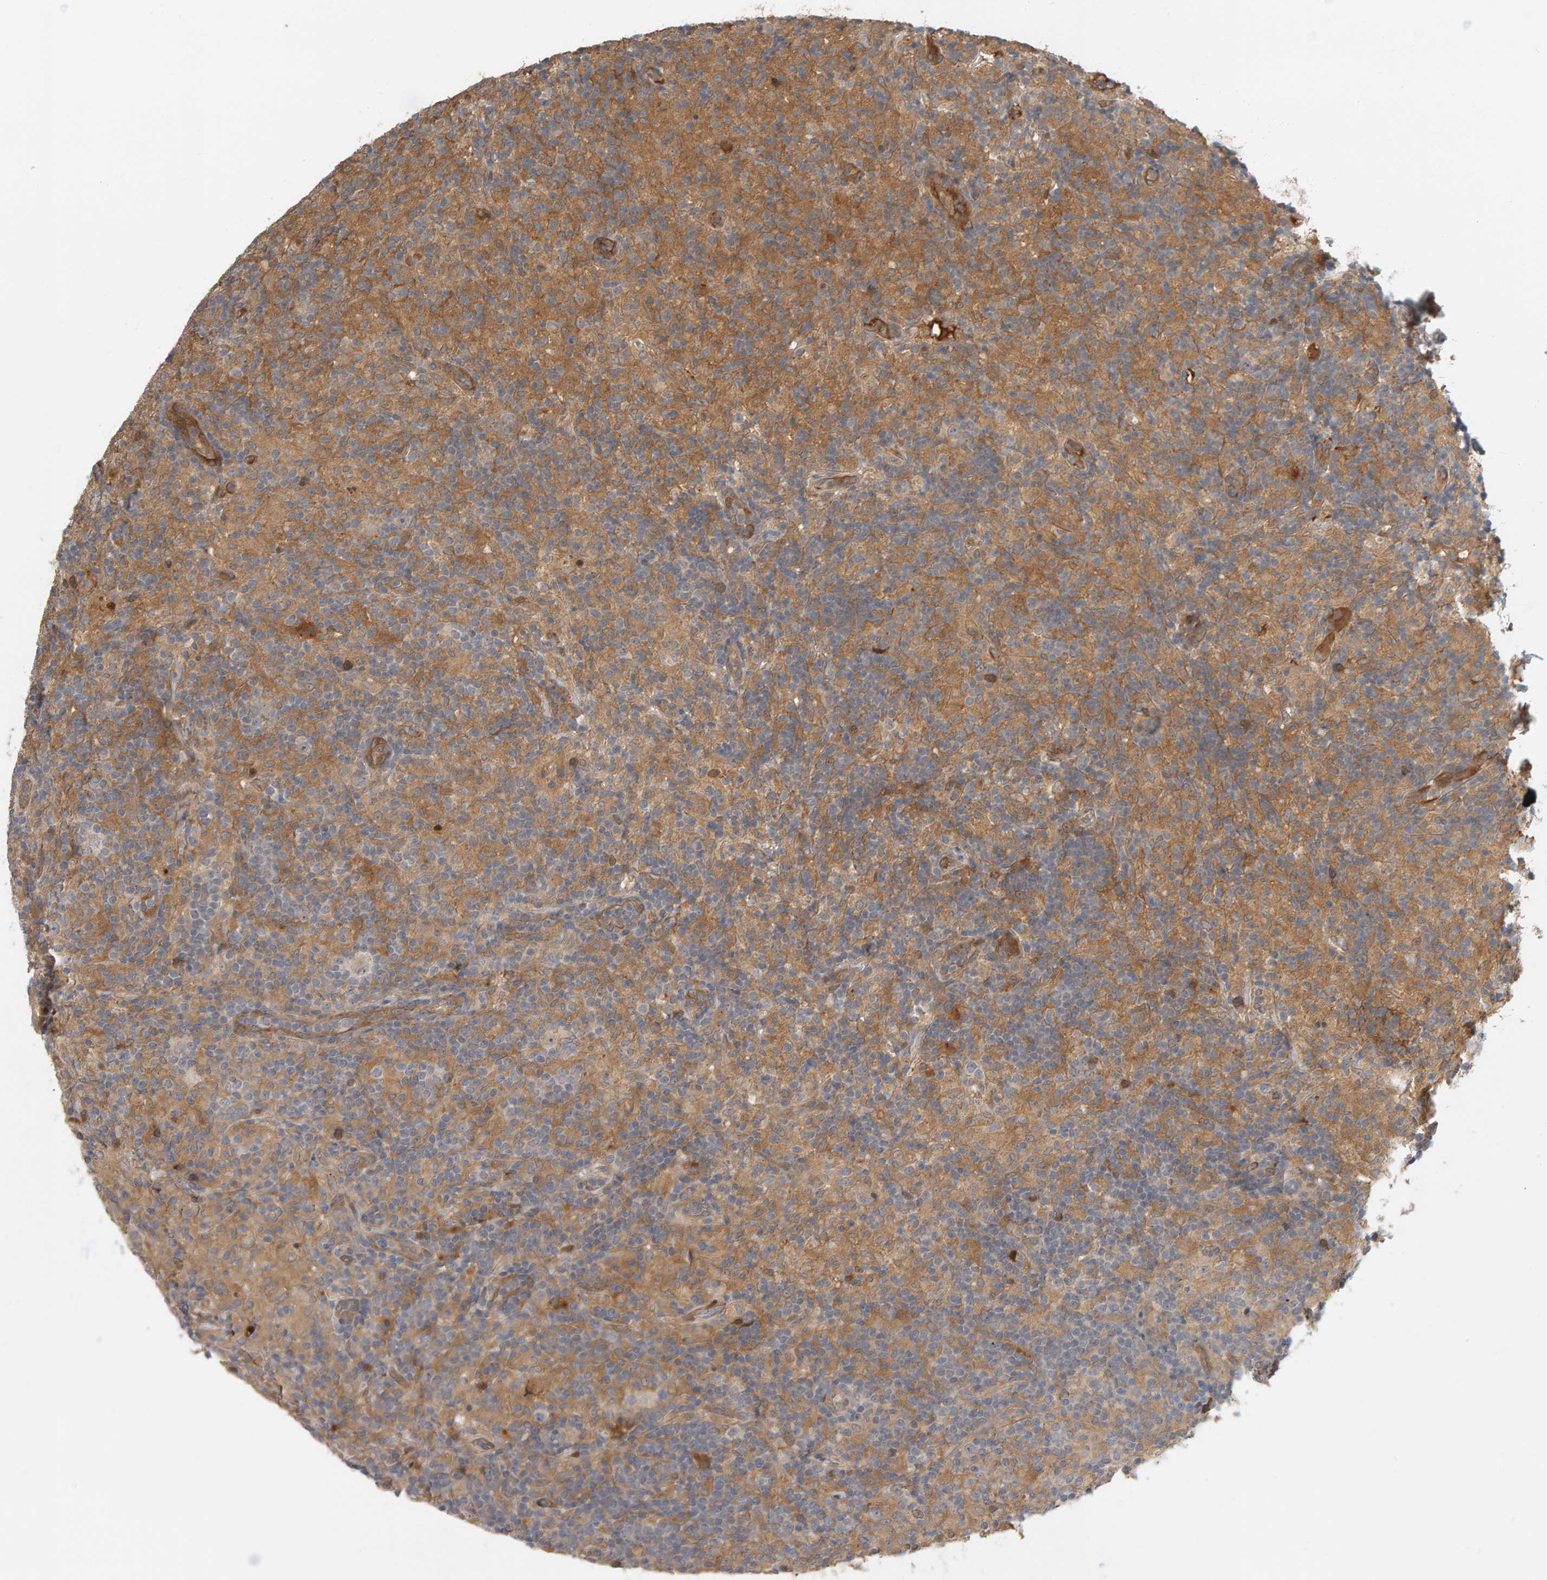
{"staining": {"intensity": "negative", "quantity": "none", "location": "none"}, "tissue": "lymphoma", "cell_type": "Tumor cells", "image_type": "cancer", "snomed": [{"axis": "morphology", "description": "Hodgkin's disease, NOS"}, {"axis": "topography", "description": "Lymph node"}], "caption": "IHC of Hodgkin's disease reveals no staining in tumor cells.", "gene": "ZNF160", "patient": {"sex": "male", "age": 70}}